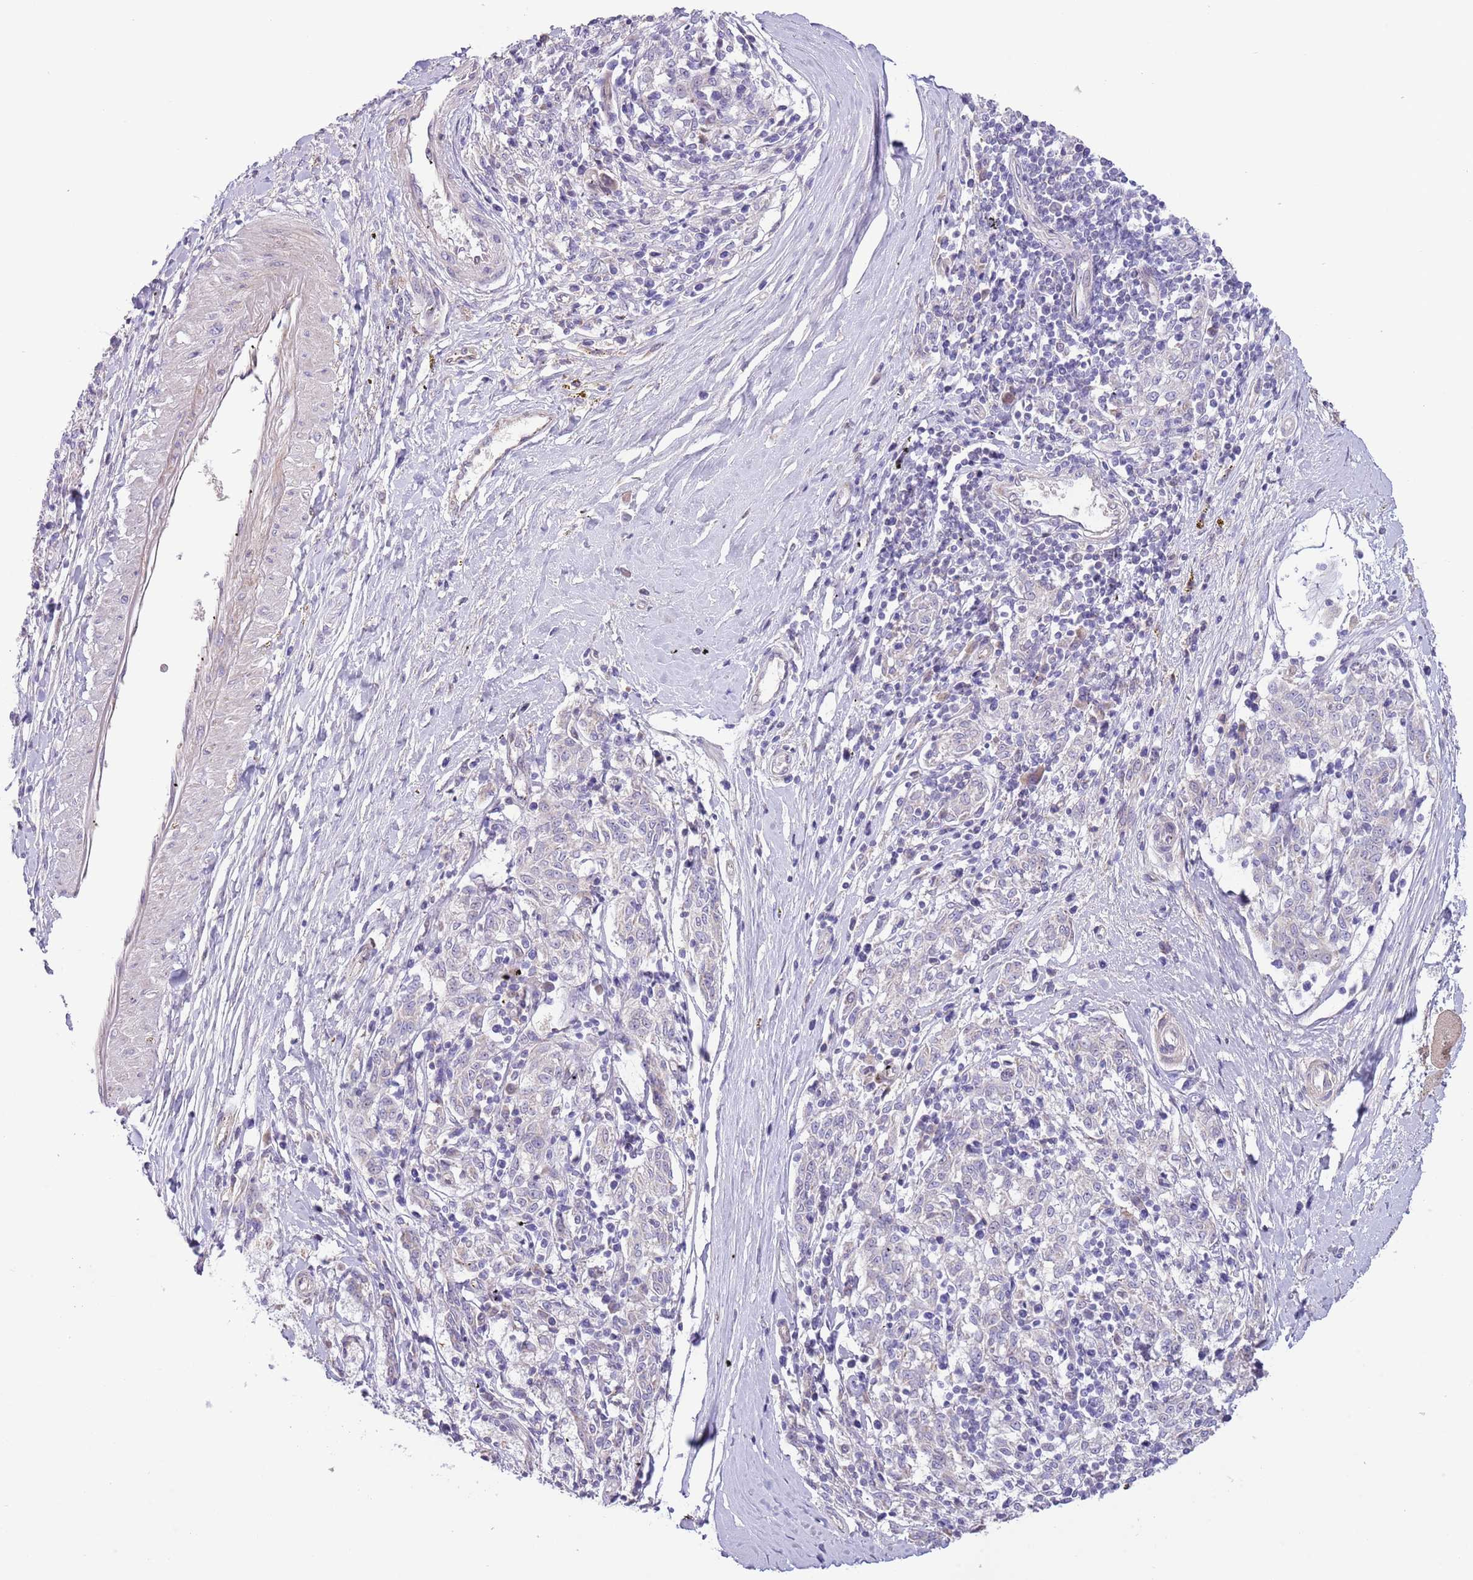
{"staining": {"intensity": "weak", "quantity": "<25%", "location": "cytoplasmic/membranous"}, "tissue": "melanoma", "cell_type": "Tumor cells", "image_type": "cancer", "snomed": [{"axis": "morphology", "description": "Malignant melanoma, NOS"}, {"axis": "topography", "description": "Skin"}], "caption": "Immunohistochemistry micrograph of melanoma stained for a protein (brown), which demonstrates no staining in tumor cells.", "gene": "AP1S2", "patient": {"sex": "female", "age": 72}}